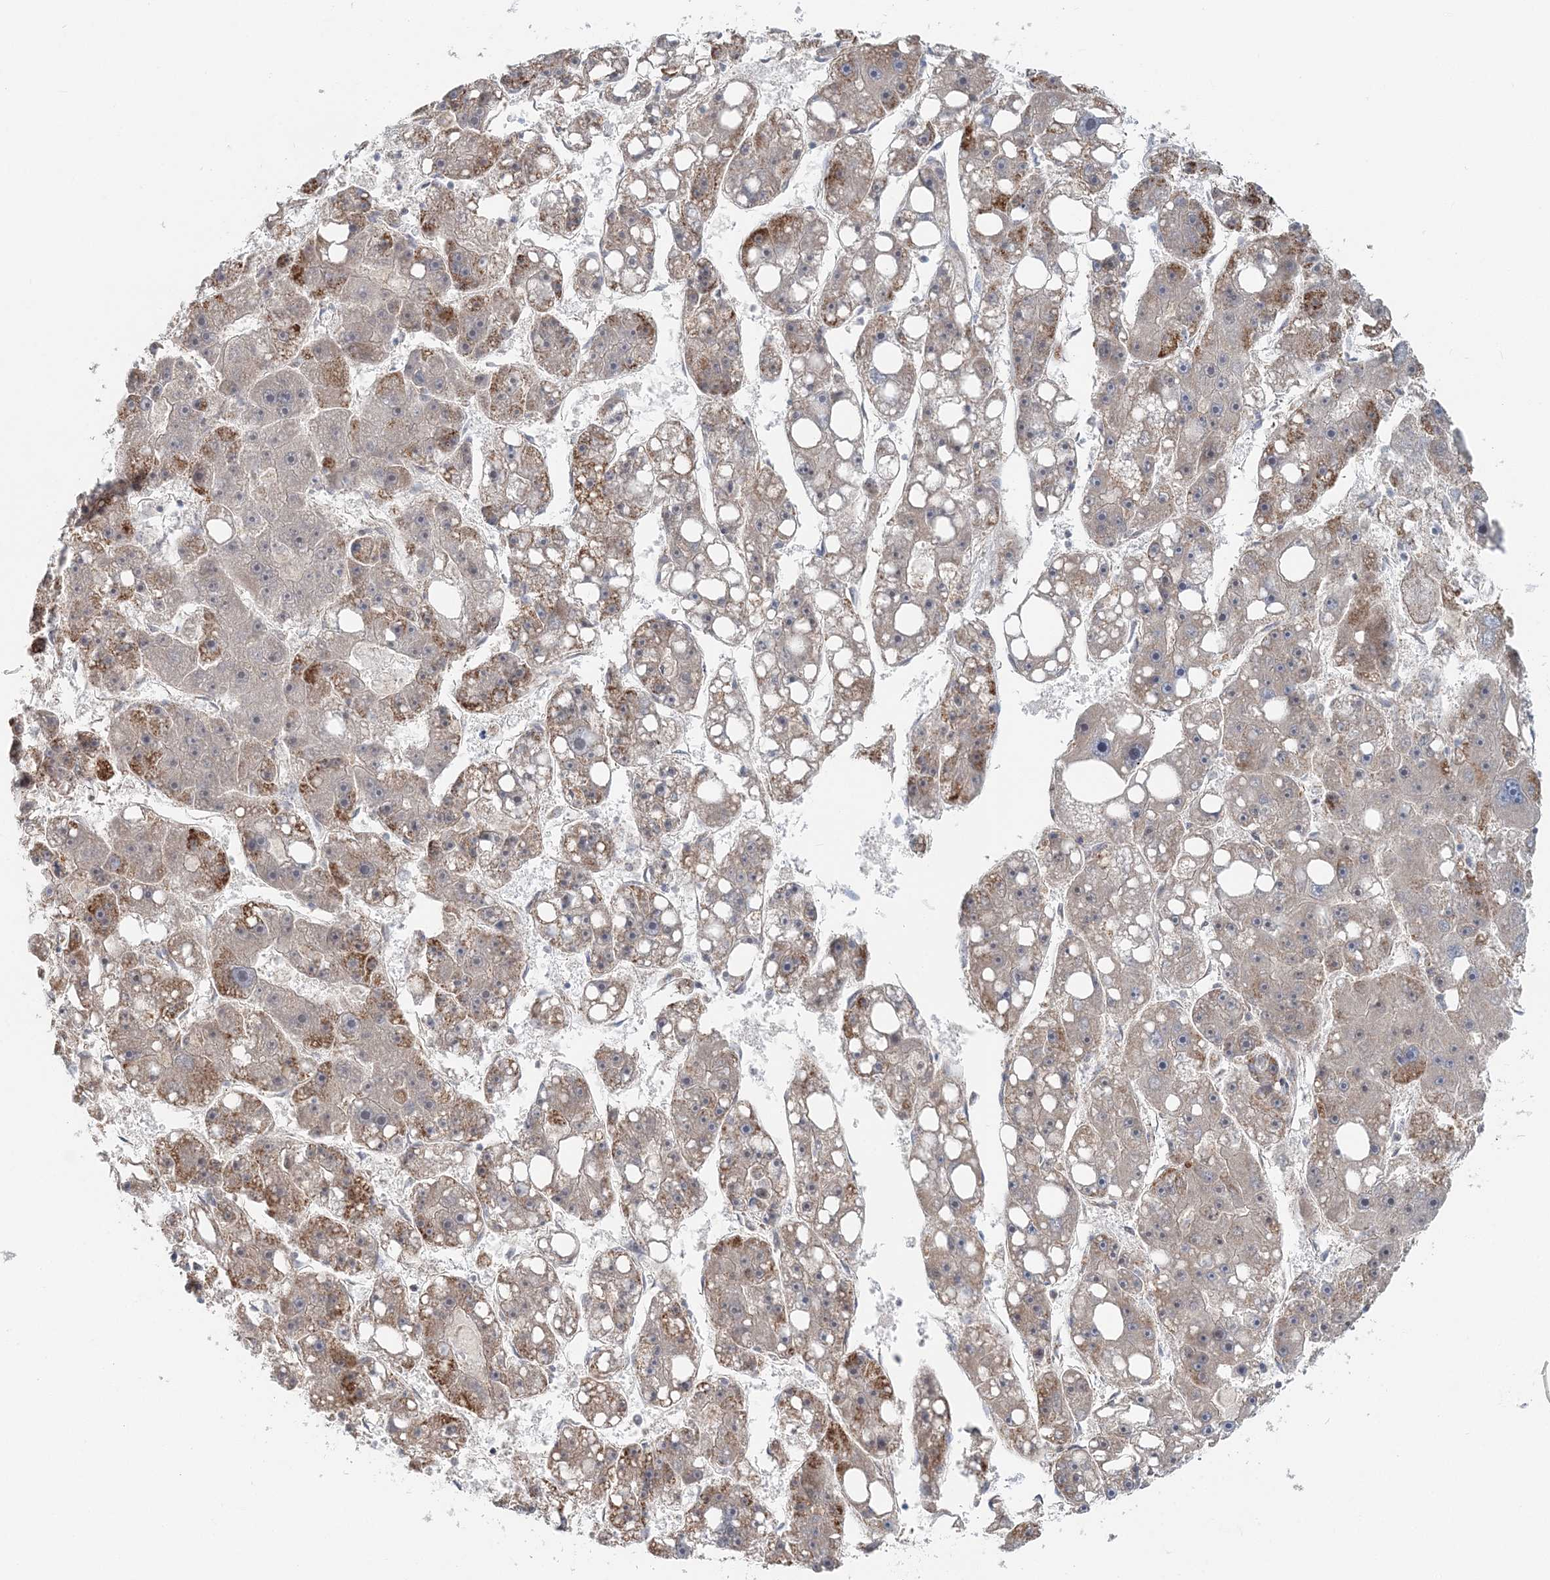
{"staining": {"intensity": "moderate", "quantity": "<25%", "location": "cytoplasmic/membranous"}, "tissue": "liver cancer", "cell_type": "Tumor cells", "image_type": "cancer", "snomed": [{"axis": "morphology", "description": "Carcinoma, Hepatocellular, NOS"}, {"axis": "topography", "description": "Liver"}], "caption": "Moderate cytoplasmic/membranous expression for a protein is appreciated in approximately <25% of tumor cells of hepatocellular carcinoma (liver) using immunohistochemistry (IHC).", "gene": "RNF150", "patient": {"sex": "female", "age": 61}}